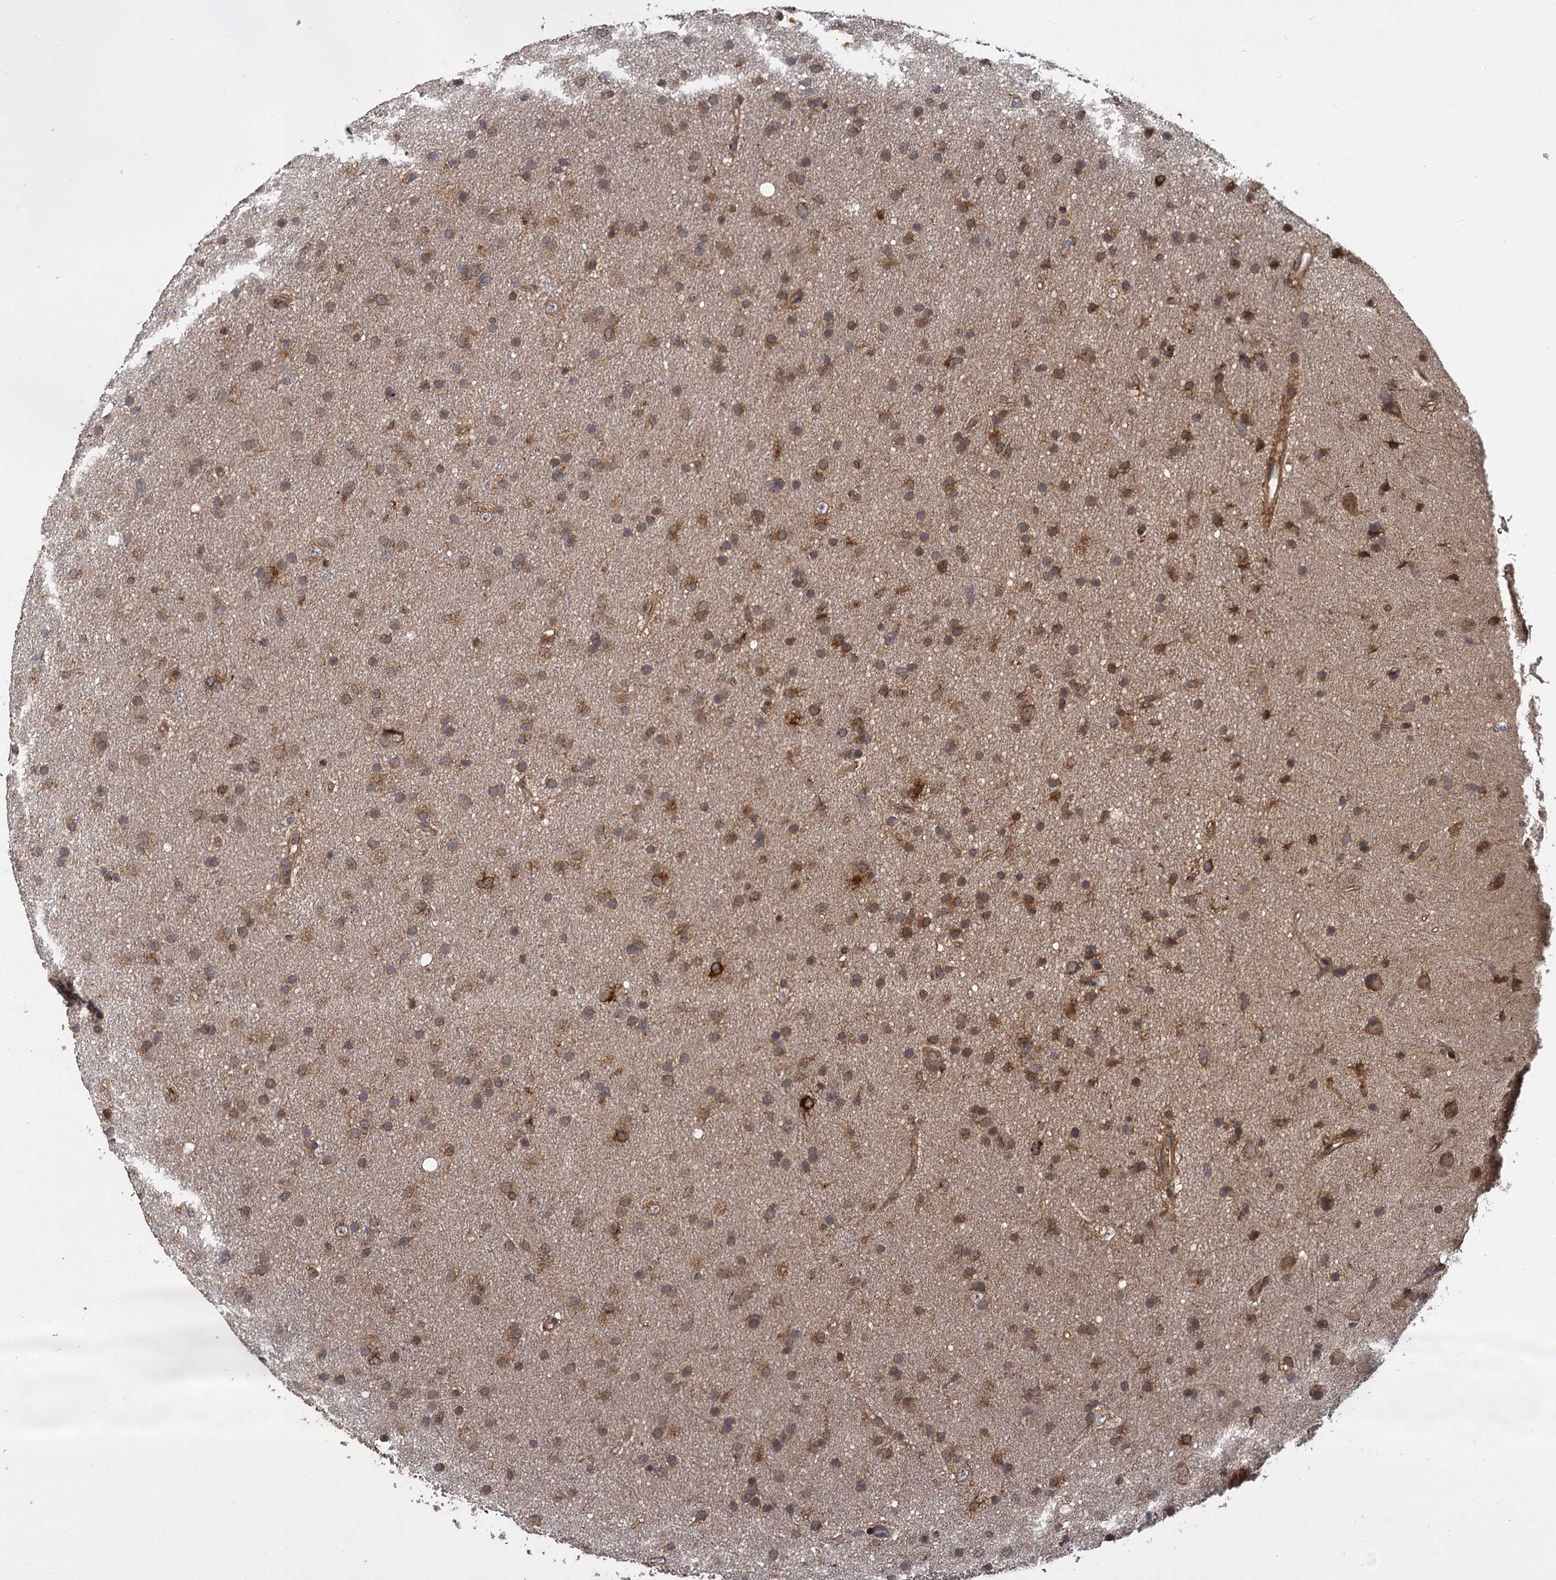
{"staining": {"intensity": "moderate", "quantity": ">75%", "location": "cytoplasmic/membranous"}, "tissue": "glioma", "cell_type": "Tumor cells", "image_type": "cancer", "snomed": [{"axis": "morphology", "description": "Glioma, malignant, Low grade"}, {"axis": "topography", "description": "Cerebral cortex"}], "caption": "Protein staining of glioma tissue exhibits moderate cytoplasmic/membranous staining in about >75% of tumor cells.", "gene": "INPPL1", "patient": {"sex": "female", "age": 39}}